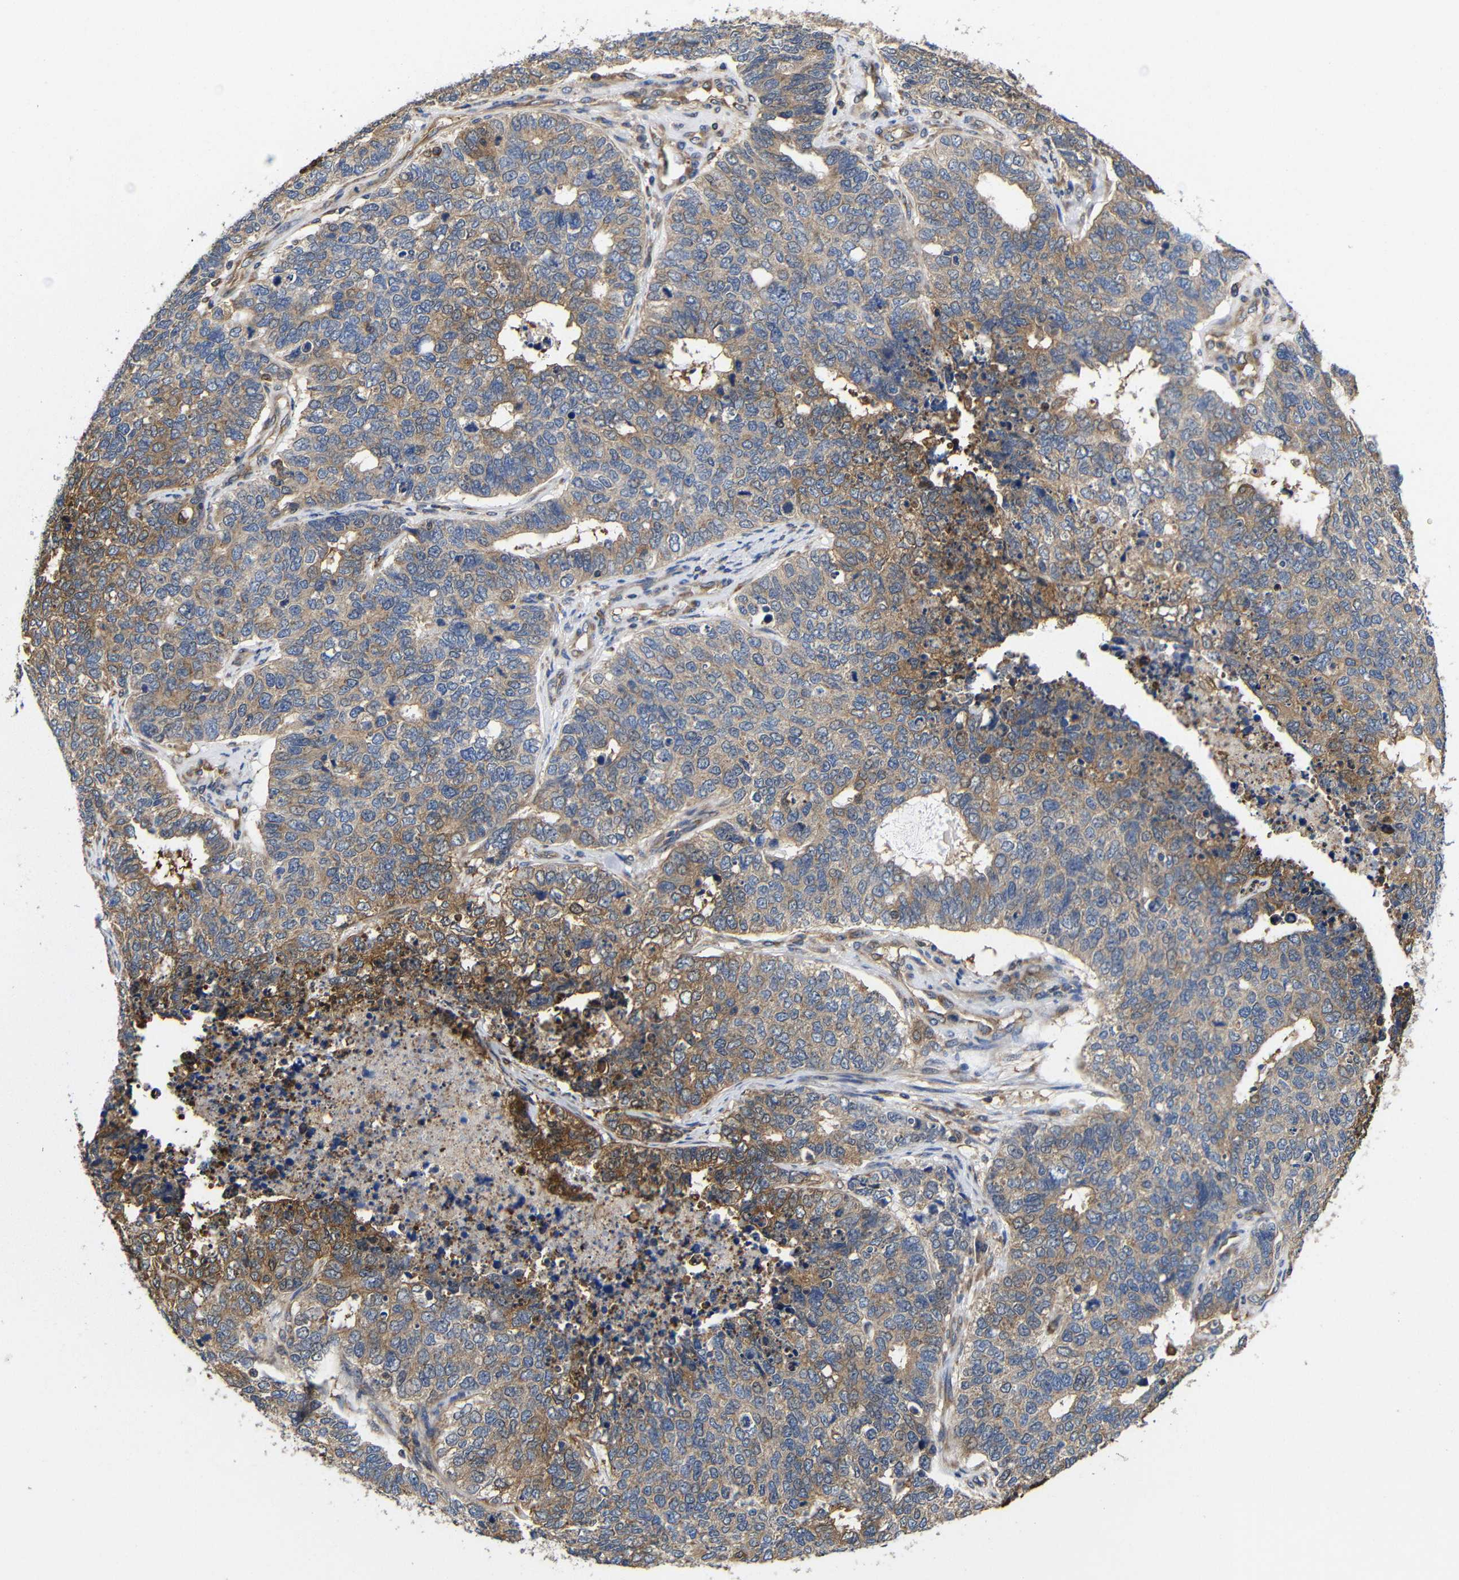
{"staining": {"intensity": "moderate", "quantity": "25%-75%", "location": "cytoplasmic/membranous"}, "tissue": "cervical cancer", "cell_type": "Tumor cells", "image_type": "cancer", "snomed": [{"axis": "morphology", "description": "Squamous cell carcinoma, NOS"}, {"axis": "topography", "description": "Cervix"}], "caption": "Immunohistochemistry of squamous cell carcinoma (cervical) reveals medium levels of moderate cytoplasmic/membranous positivity in about 25%-75% of tumor cells. (brown staining indicates protein expression, while blue staining denotes nuclei).", "gene": "LRRCC1", "patient": {"sex": "female", "age": 63}}